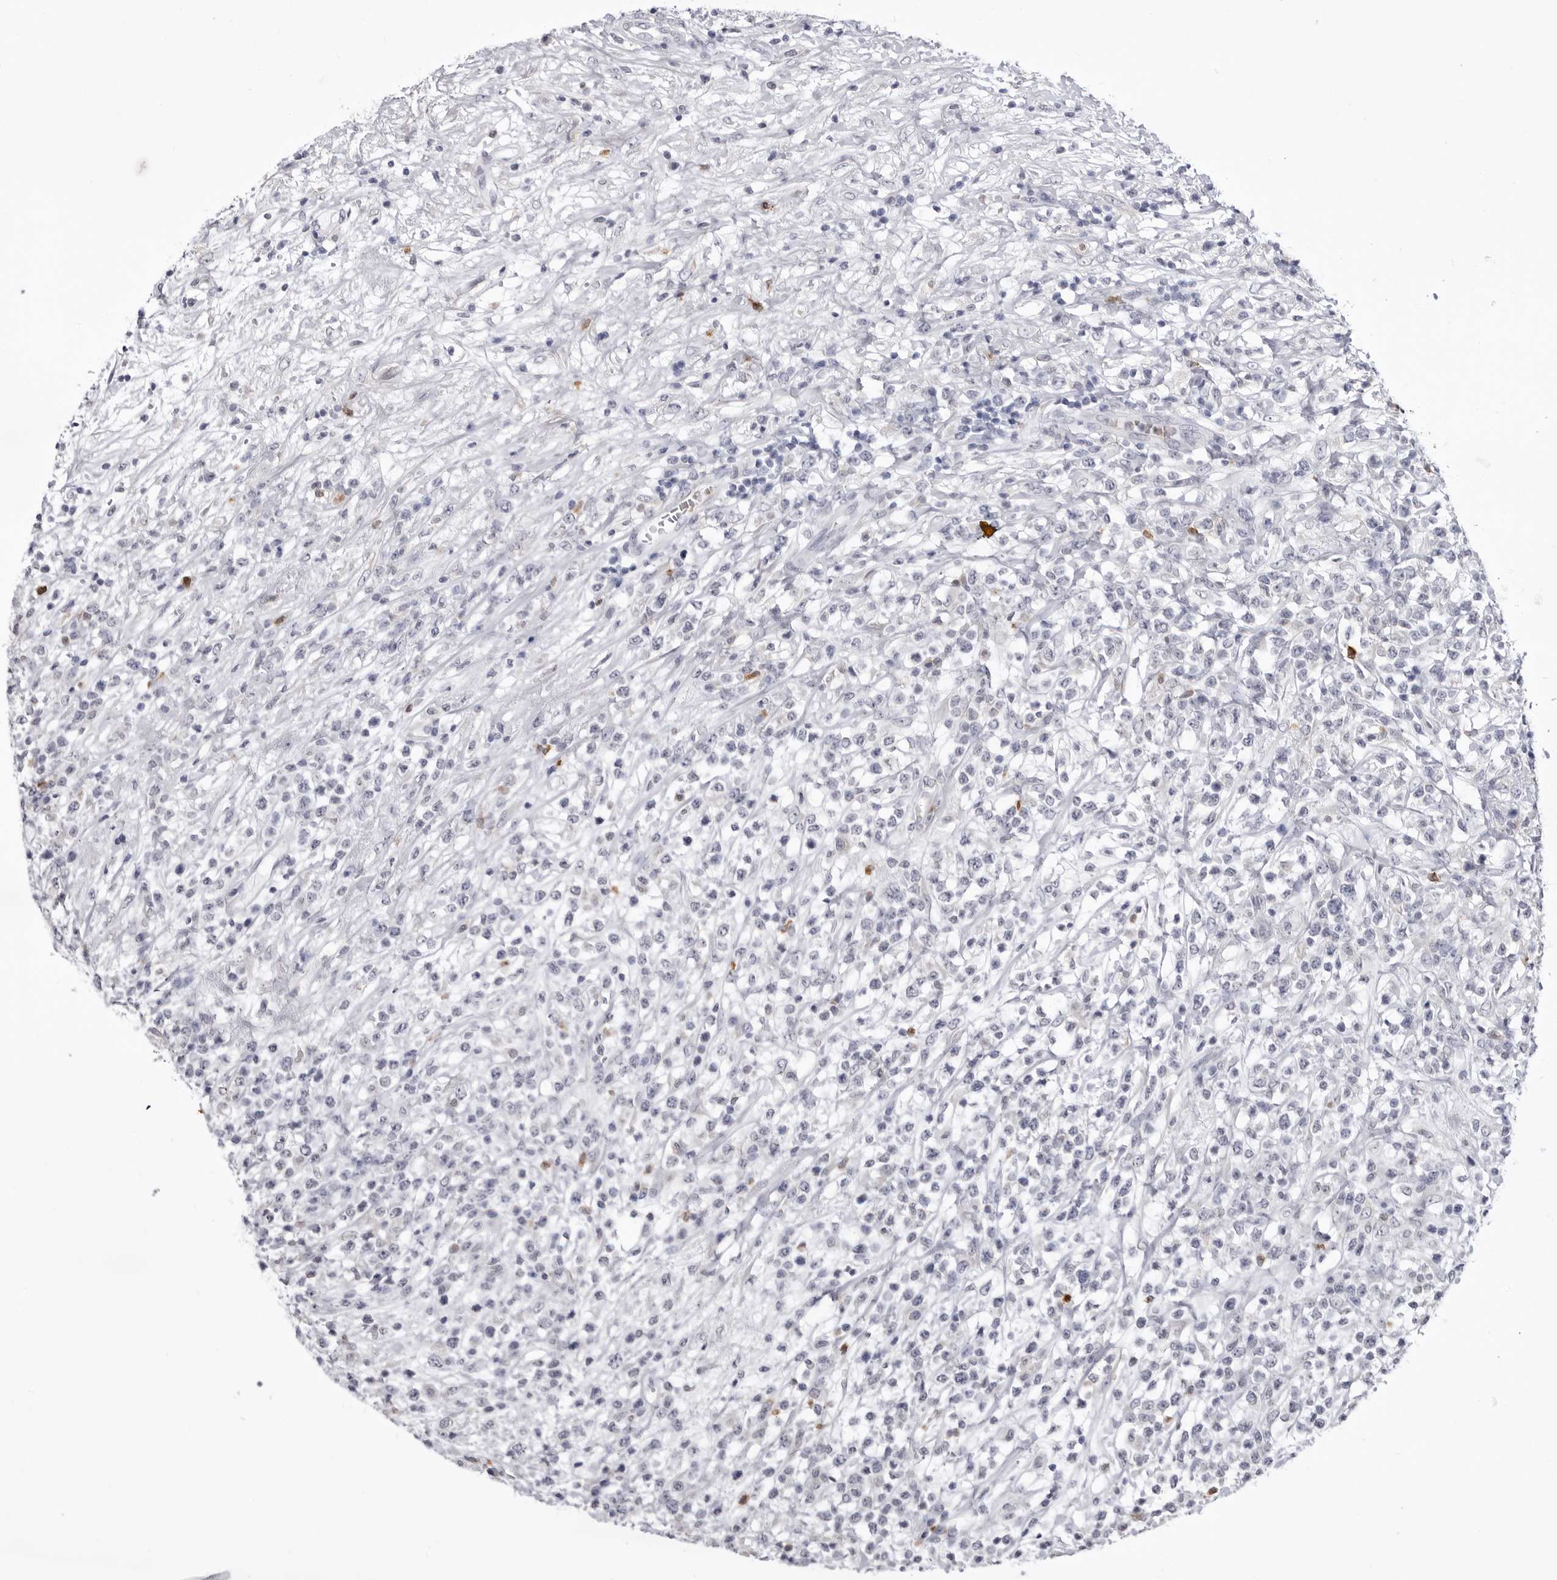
{"staining": {"intensity": "negative", "quantity": "none", "location": "none"}, "tissue": "lymphoma", "cell_type": "Tumor cells", "image_type": "cancer", "snomed": [{"axis": "morphology", "description": "Malignant lymphoma, non-Hodgkin's type, High grade"}, {"axis": "topography", "description": "Colon"}], "caption": "Immunohistochemical staining of lymphoma reveals no significant positivity in tumor cells. Nuclei are stained in blue.", "gene": "STAP2", "patient": {"sex": "female", "age": 53}}